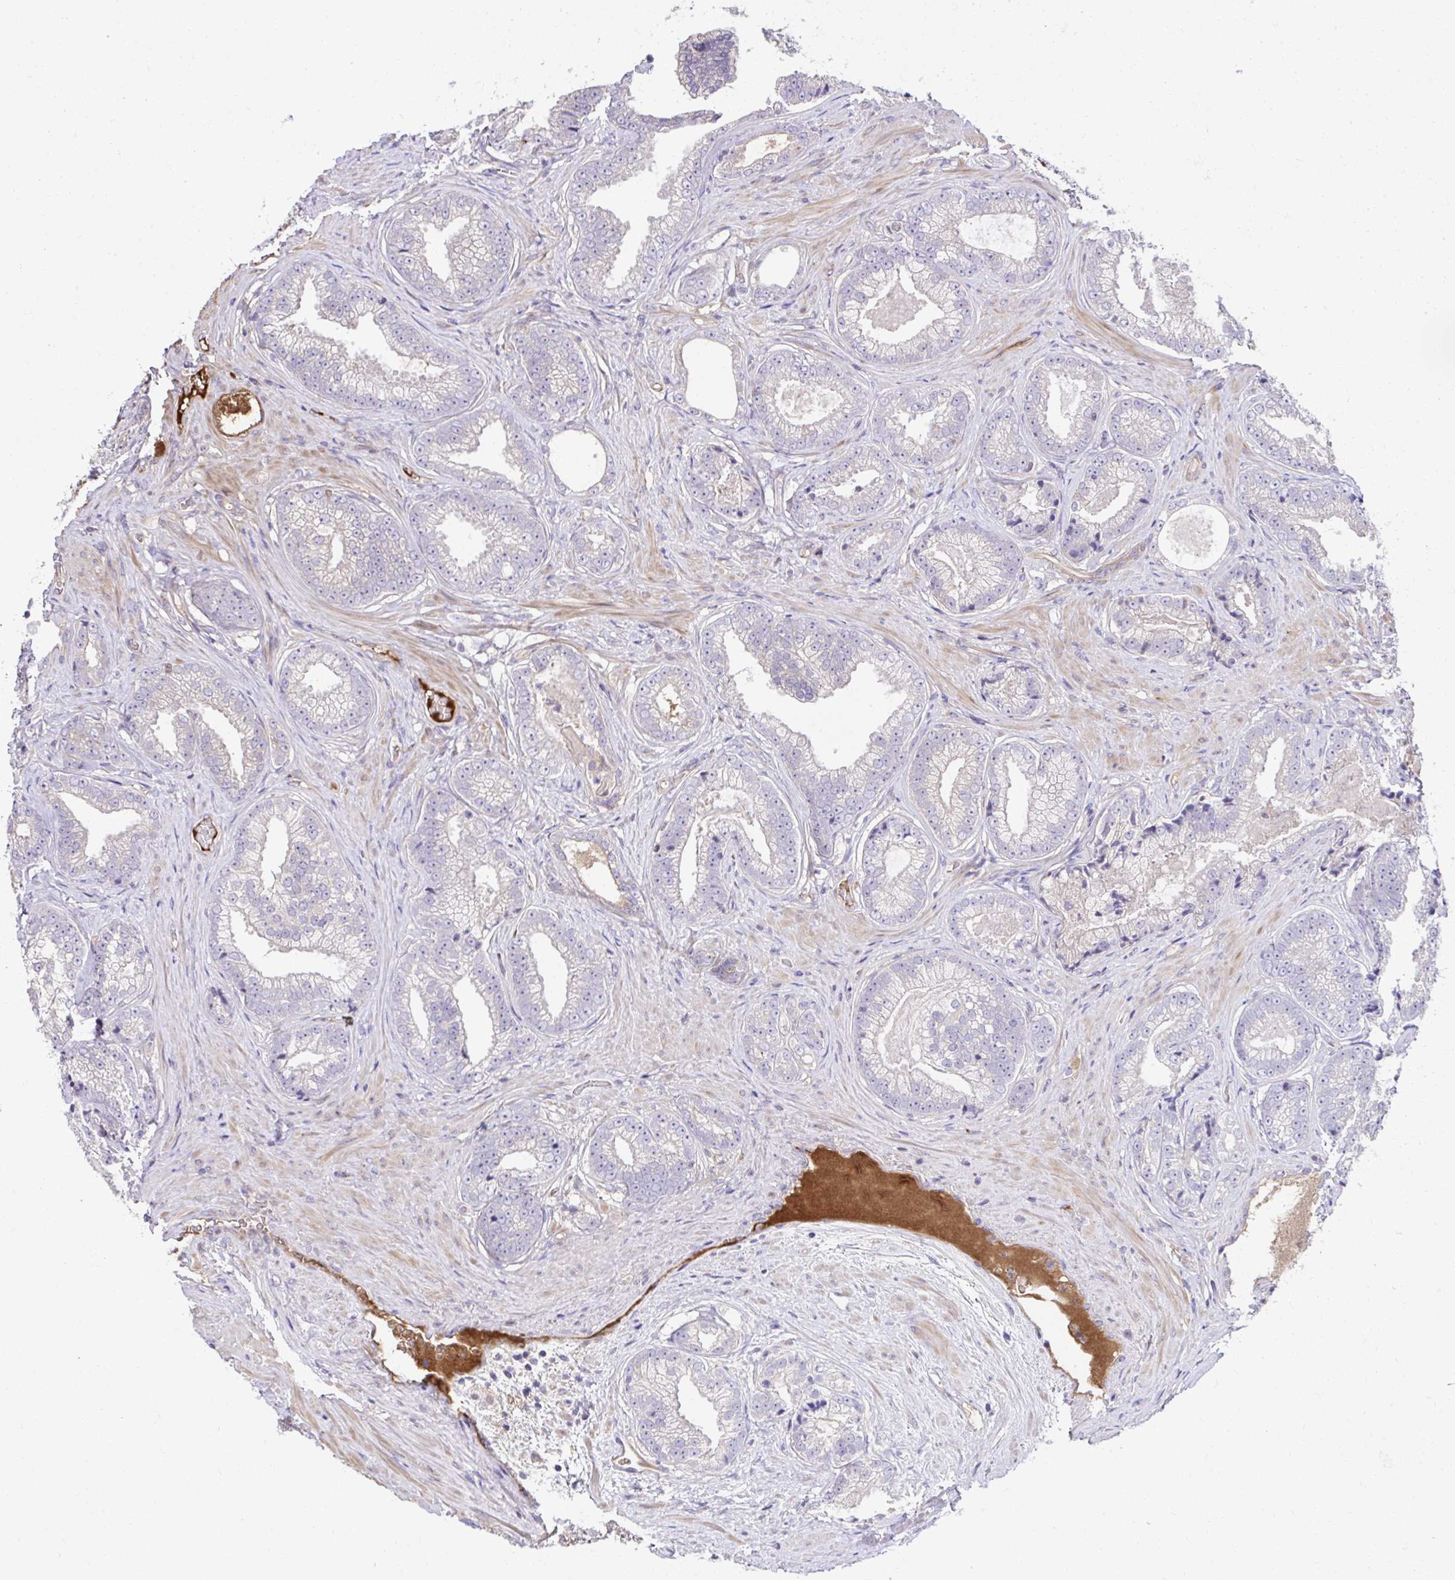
{"staining": {"intensity": "negative", "quantity": "none", "location": "none"}, "tissue": "prostate cancer", "cell_type": "Tumor cells", "image_type": "cancer", "snomed": [{"axis": "morphology", "description": "Adenocarcinoma, Low grade"}, {"axis": "topography", "description": "Prostate"}], "caption": "An image of prostate cancer stained for a protein demonstrates no brown staining in tumor cells.", "gene": "CCDC85C", "patient": {"sex": "male", "age": 61}}